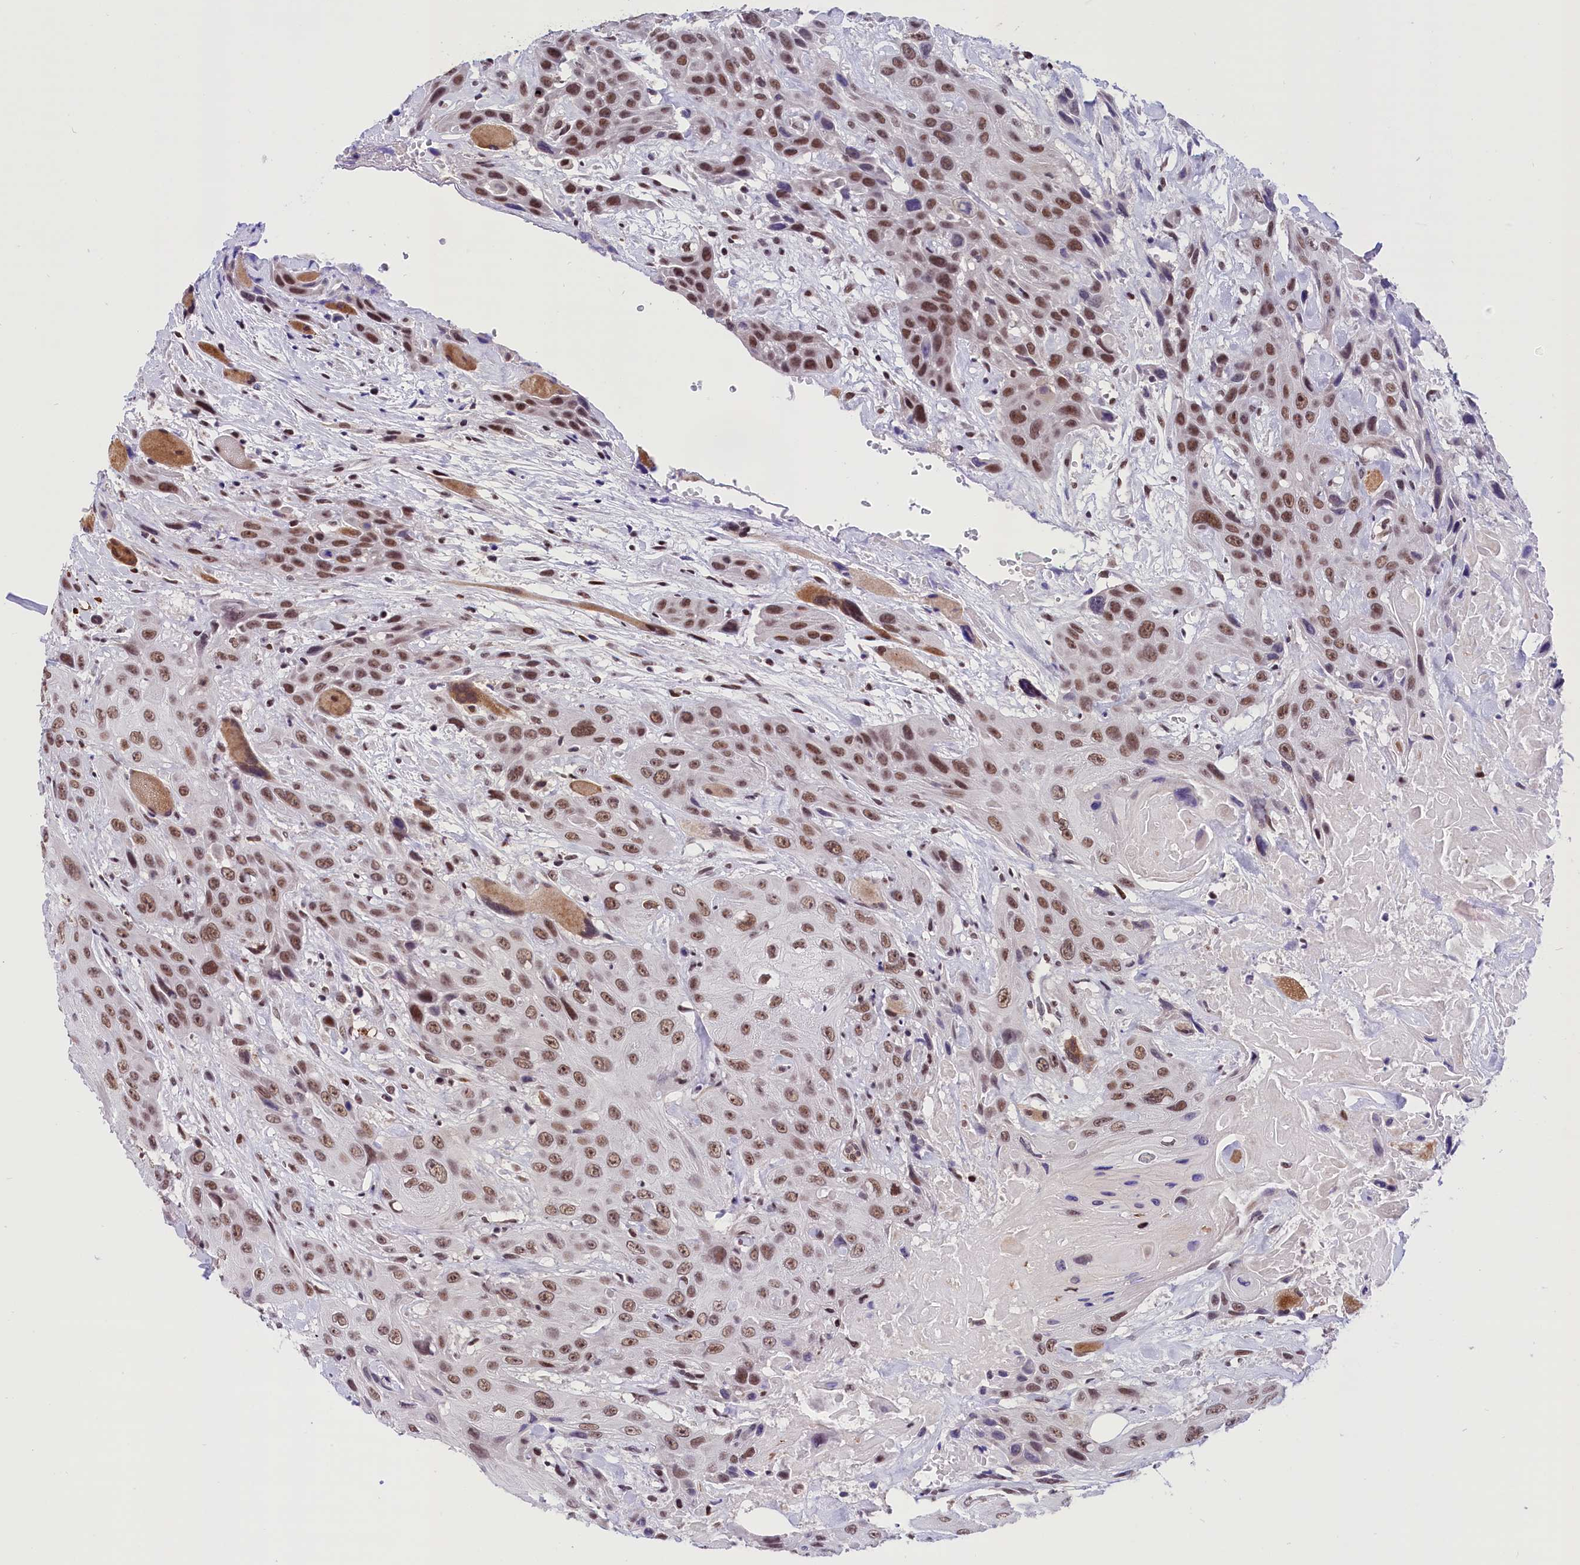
{"staining": {"intensity": "moderate", "quantity": ">75%", "location": "nuclear"}, "tissue": "head and neck cancer", "cell_type": "Tumor cells", "image_type": "cancer", "snomed": [{"axis": "morphology", "description": "Squamous cell carcinoma, NOS"}, {"axis": "topography", "description": "Head-Neck"}], "caption": "Immunohistochemistry (IHC) of head and neck cancer shows medium levels of moderate nuclear expression in approximately >75% of tumor cells.", "gene": "CDYL2", "patient": {"sex": "male", "age": 81}}